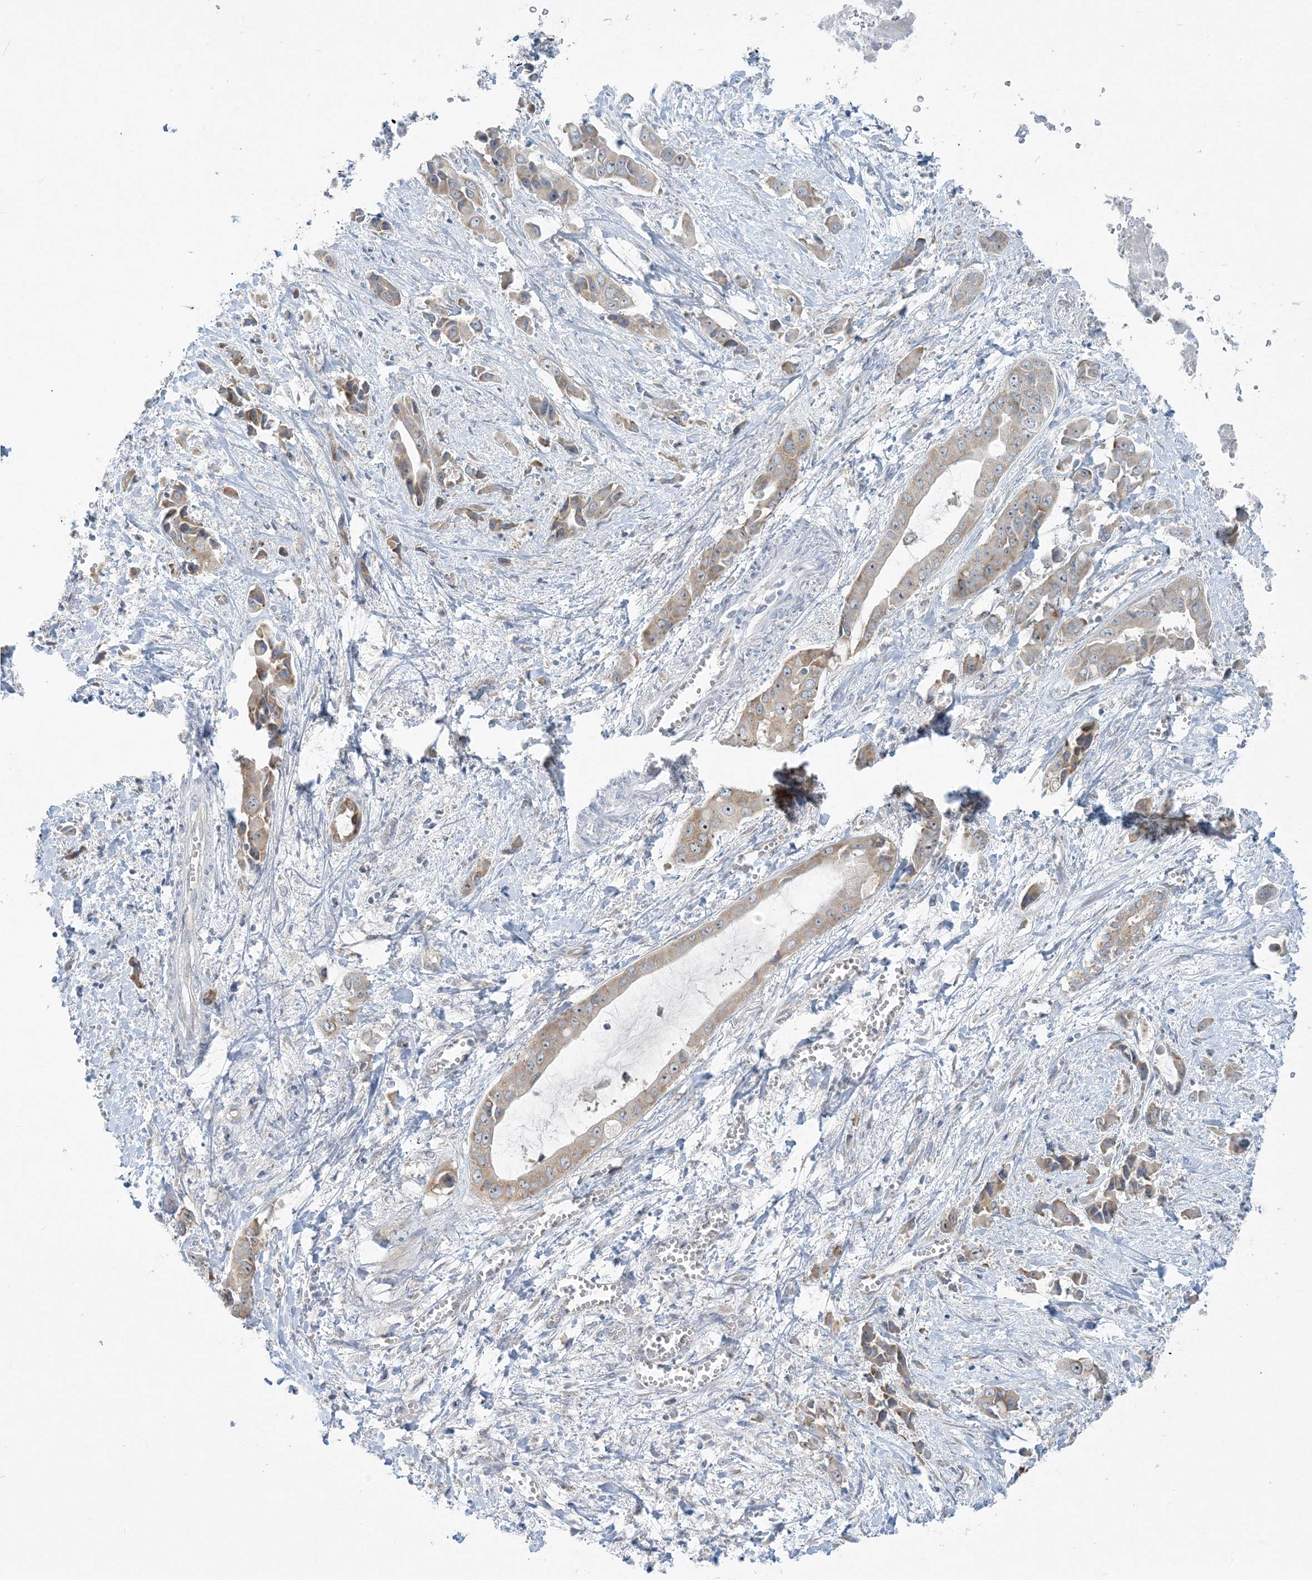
{"staining": {"intensity": "moderate", "quantity": "25%-75%", "location": "cytoplasmic/membranous"}, "tissue": "liver cancer", "cell_type": "Tumor cells", "image_type": "cancer", "snomed": [{"axis": "morphology", "description": "Cholangiocarcinoma"}, {"axis": "topography", "description": "Liver"}], "caption": "This histopathology image exhibits immunohistochemistry staining of human liver cholangiocarcinoma, with medium moderate cytoplasmic/membranous positivity in approximately 25%-75% of tumor cells.", "gene": "SCN3A", "patient": {"sex": "female", "age": 52}}